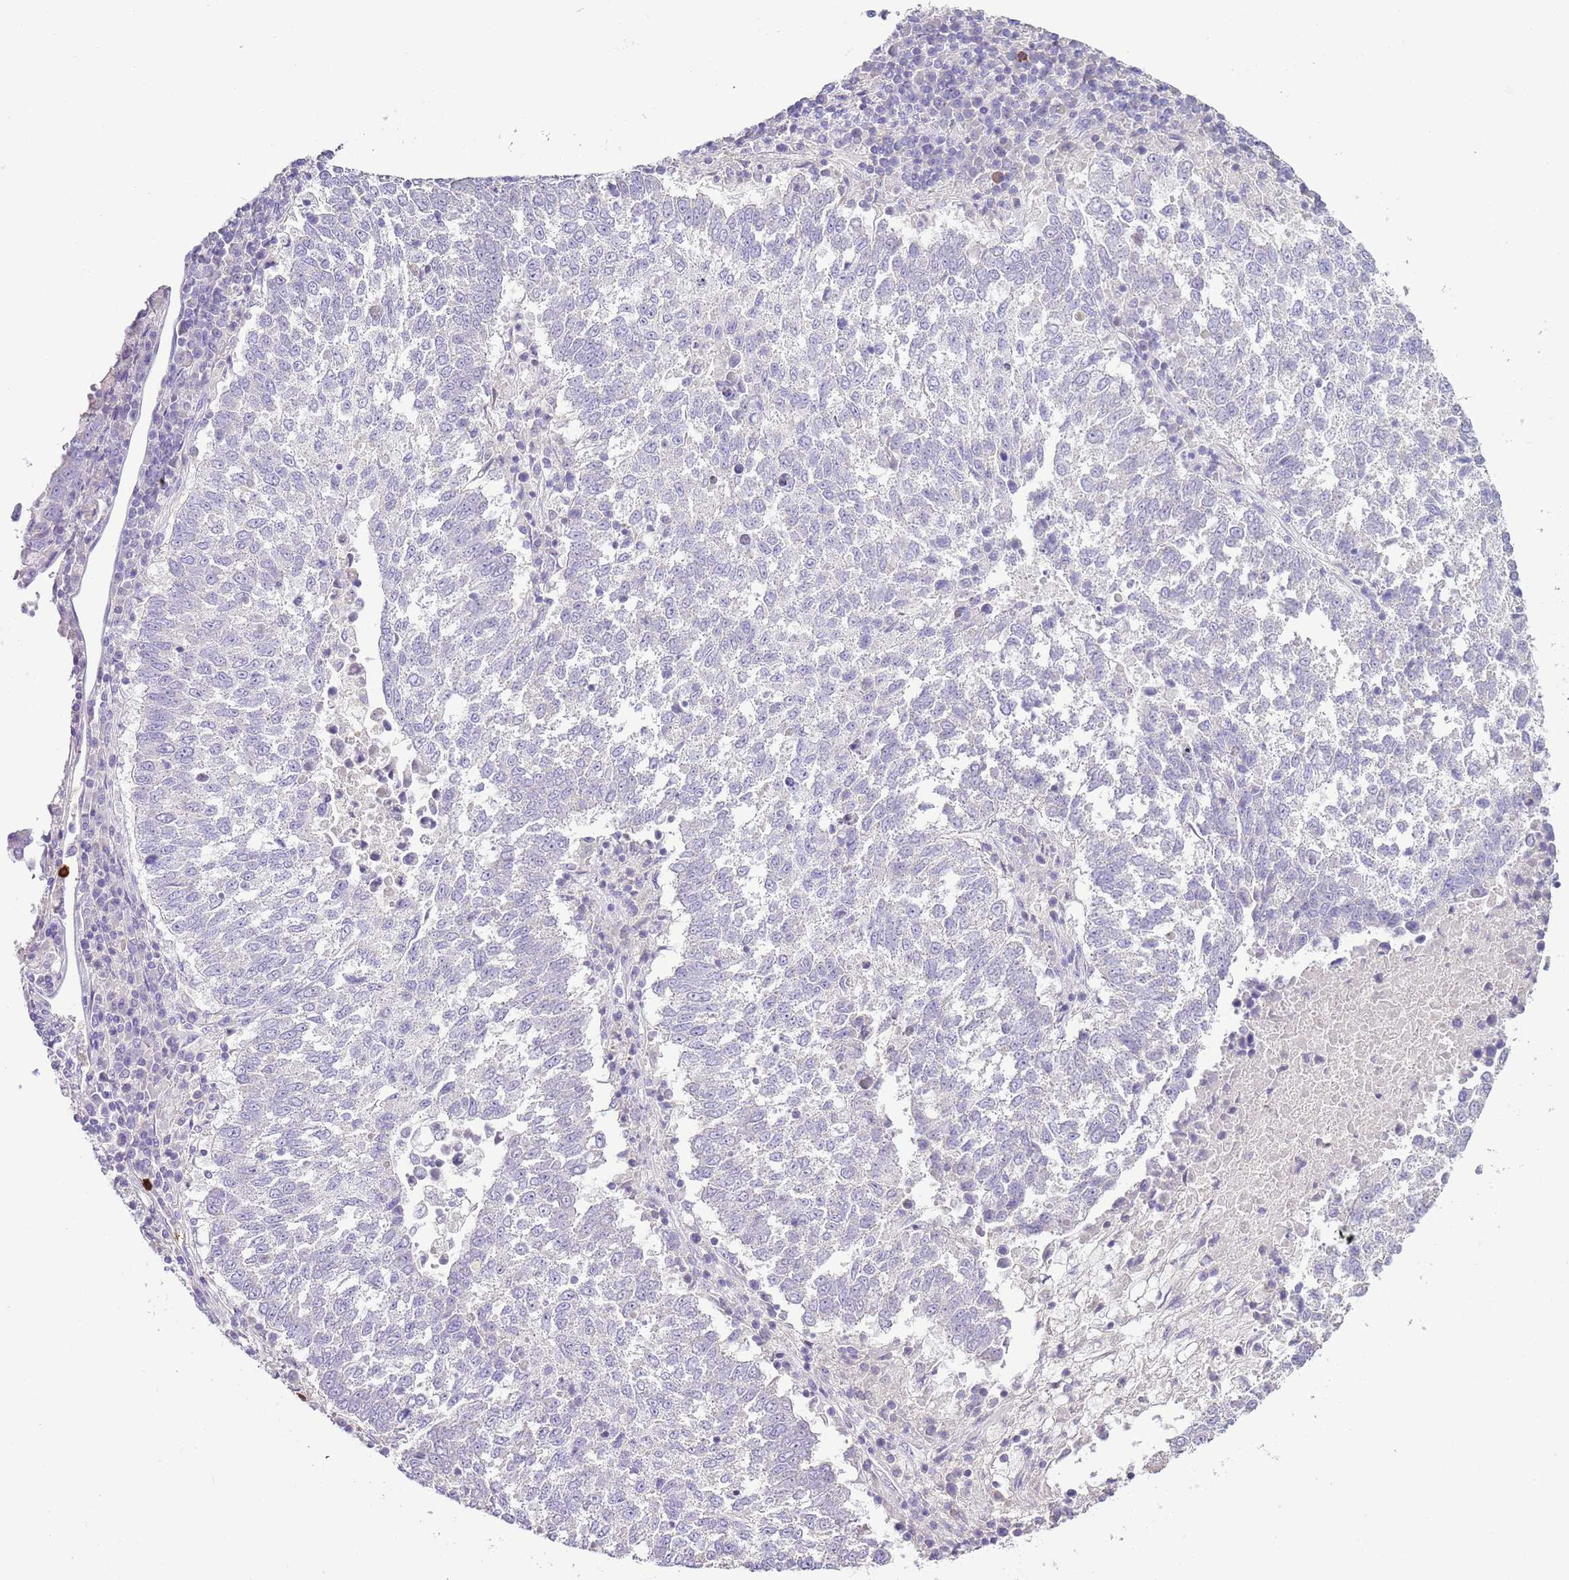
{"staining": {"intensity": "negative", "quantity": "none", "location": "none"}, "tissue": "lung cancer", "cell_type": "Tumor cells", "image_type": "cancer", "snomed": [{"axis": "morphology", "description": "Squamous cell carcinoma, NOS"}, {"axis": "topography", "description": "Lung"}], "caption": "This photomicrograph is of lung cancer (squamous cell carcinoma) stained with immunohistochemistry (IHC) to label a protein in brown with the nuclei are counter-stained blue. There is no expression in tumor cells.", "gene": "IL2RG", "patient": {"sex": "male", "age": 73}}